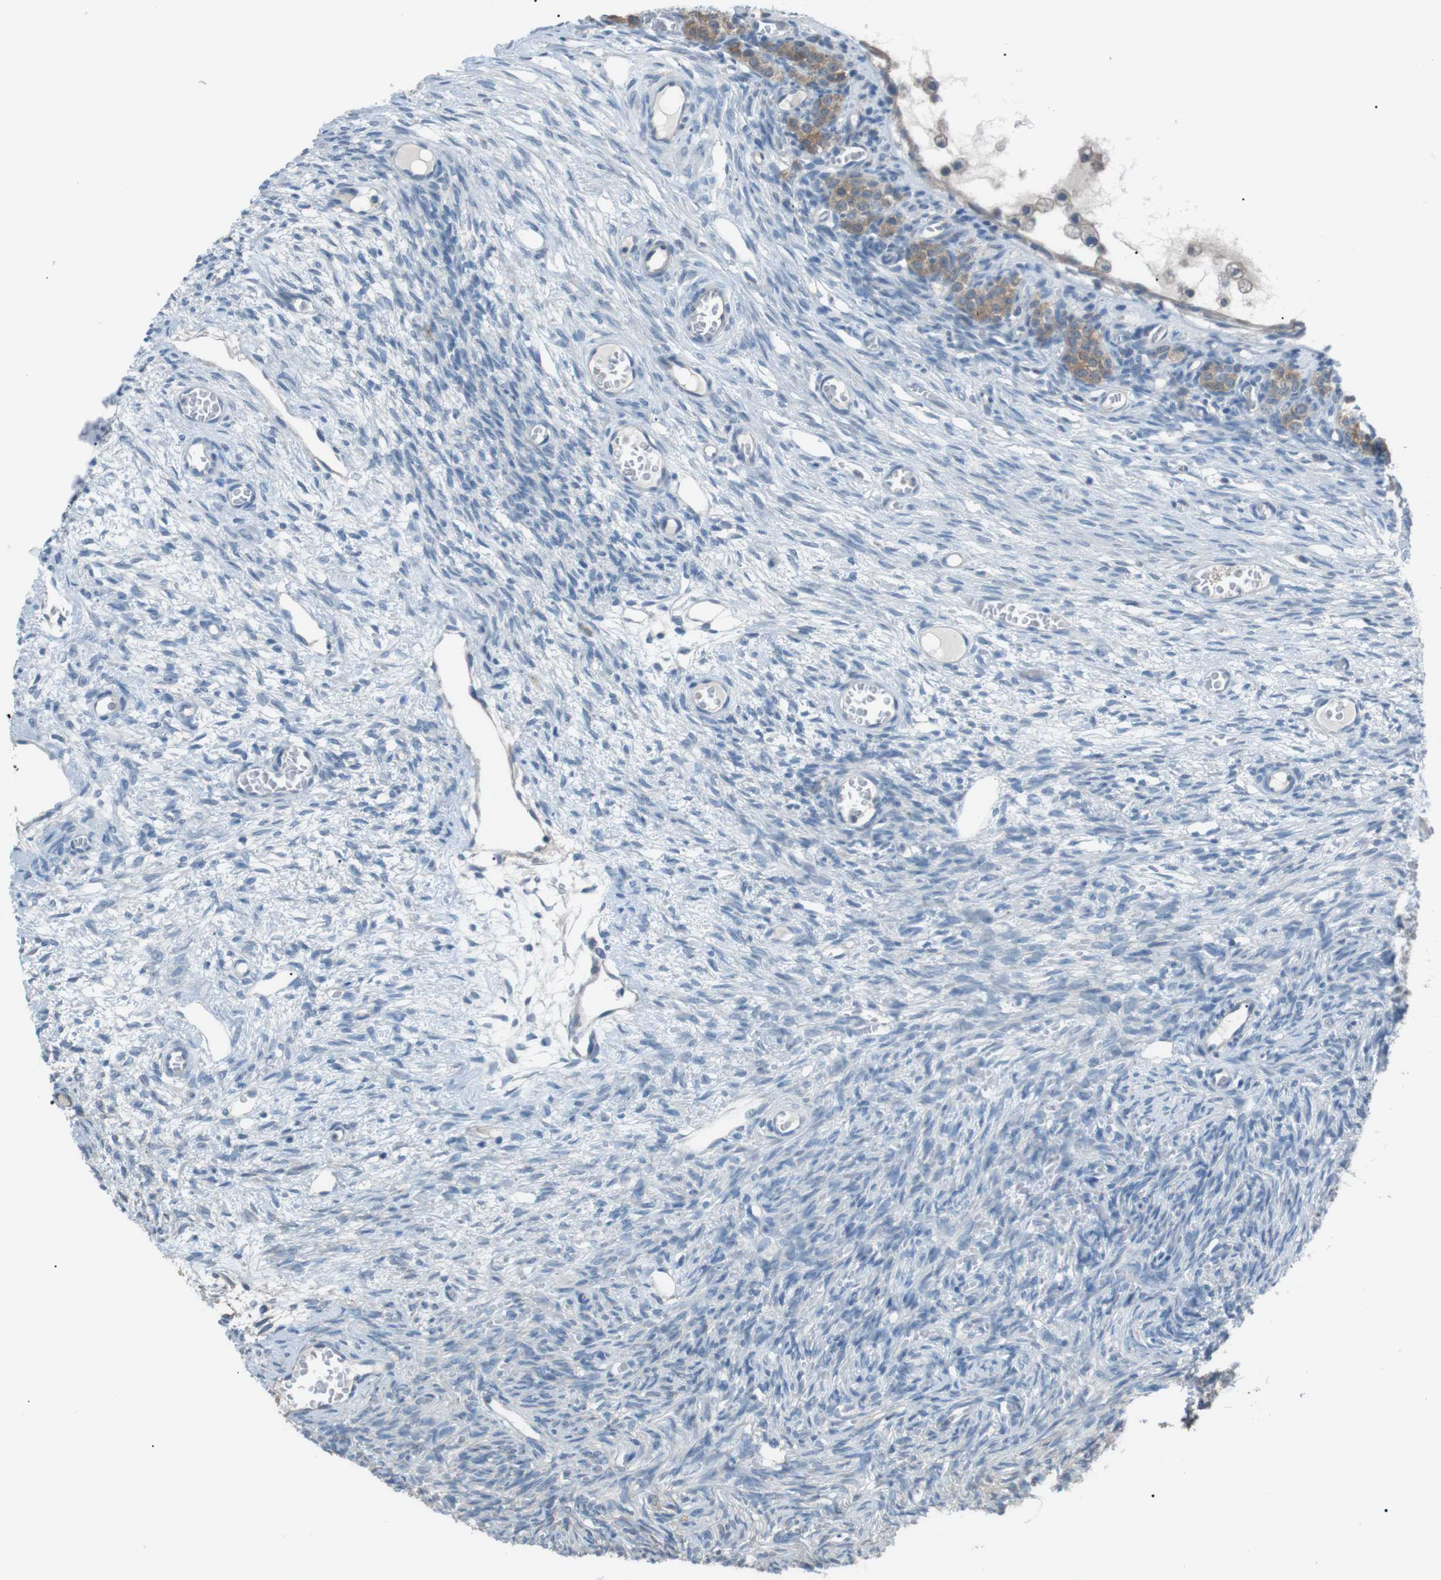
{"staining": {"intensity": "negative", "quantity": "none", "location": "none"}, "tissue": "ovary", "cell_type": "Follicle cells", "image_type": "normal", "snomed": [{"axis": "morphology", "description": "Normal tissue, NOS"}, {"axis": "topography", "description": "Ovary"}], "caption": "Immunohistochemical staining of normal ovary exhibits no significant positivity in follicle cells.", "gene": "CDH26", "patient": {"sex": "female", "age": 27}}